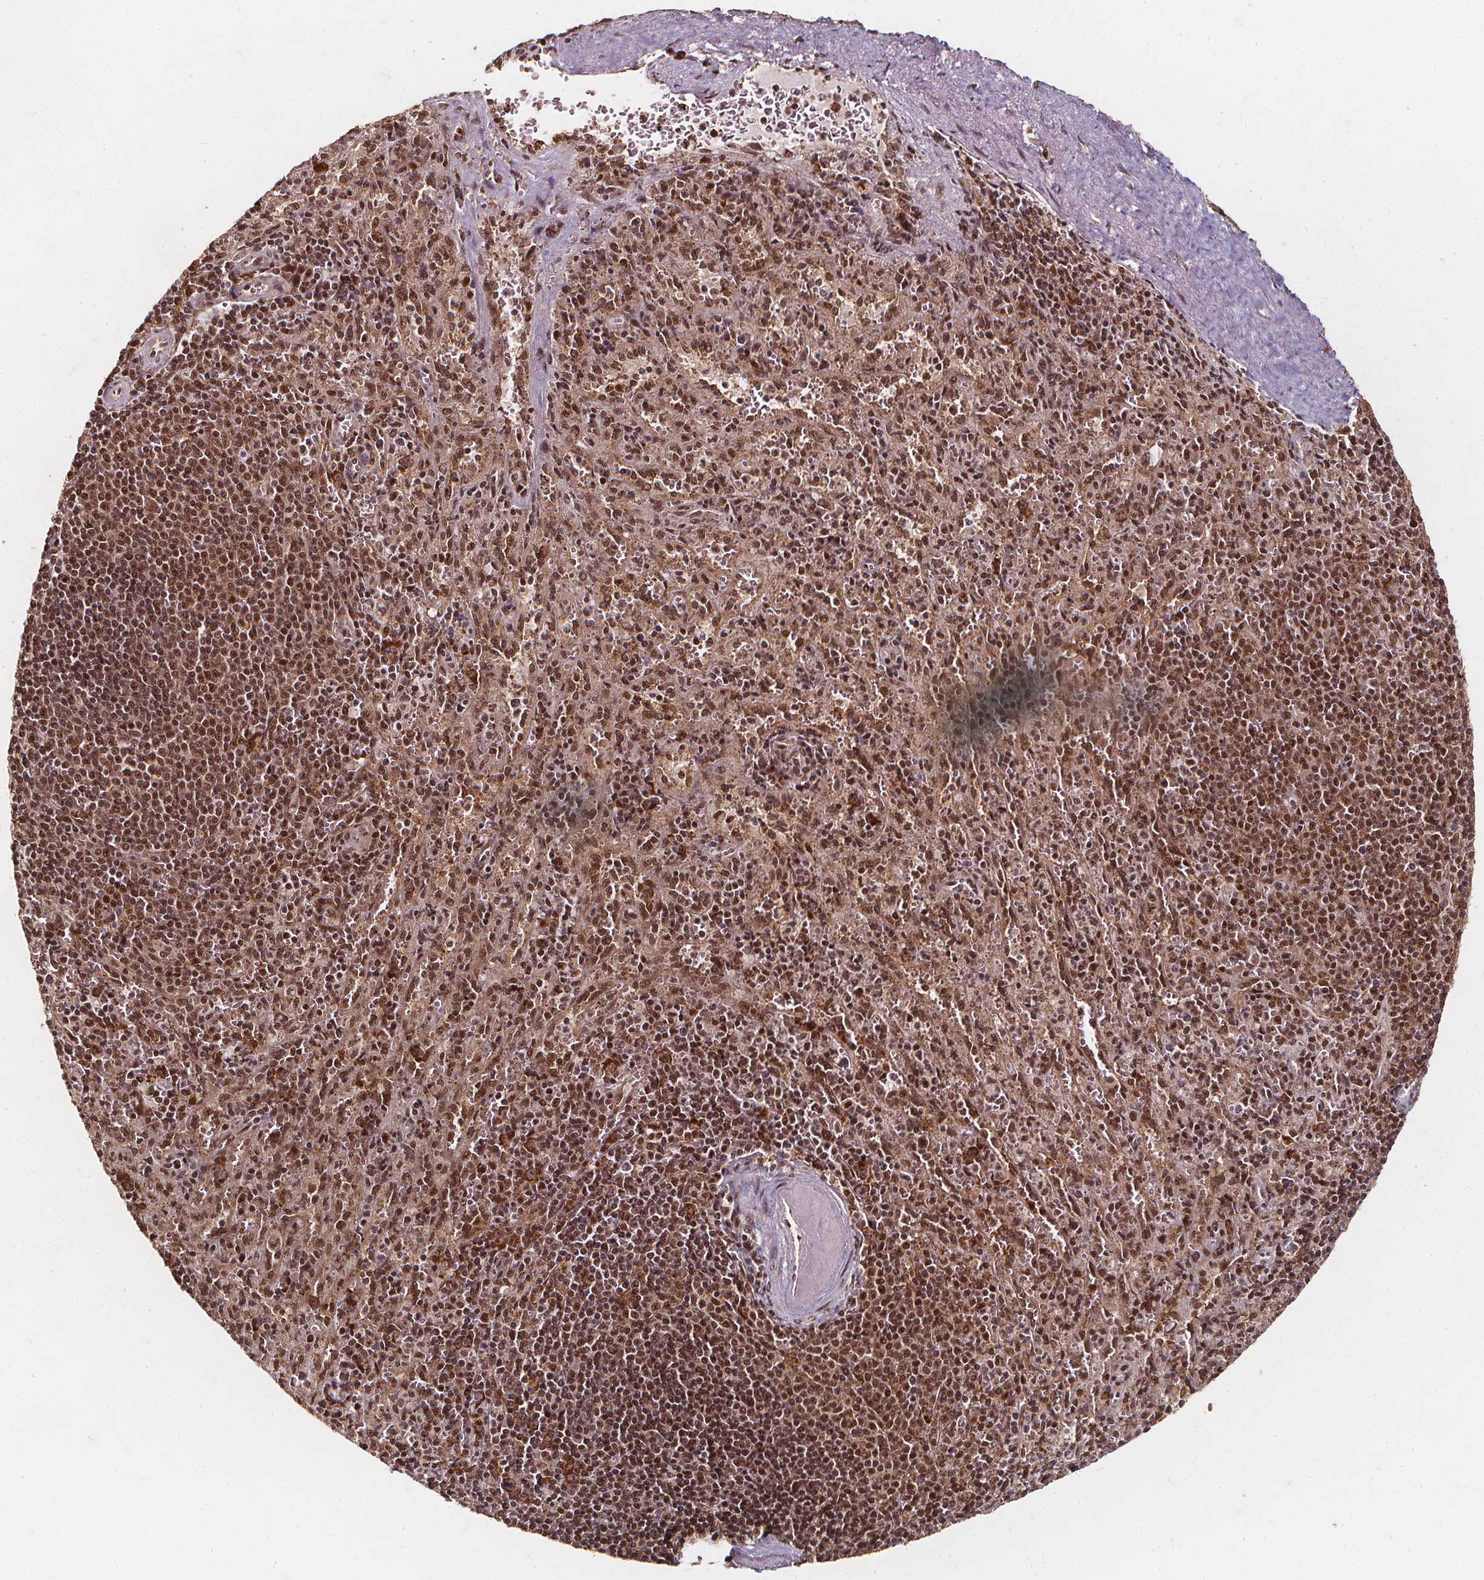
{"staining": {"intensity": "moderate", "quantity": "25%-75%", "location": "cytoplasmic/membranous,nuclear"}, "tissue": "spleen", "cell_type": "Cells in red pulp", "image_type": "normal", "snomed": [{"axis": "morphology", "description": "Normal tissue, NOS"}, {"axis": "topography", "description": "Spleen"}], "caption": "High-power microscopy captured an immunohistochemistry (IHC) photomicrograph of benign spleen, revealing moderate cytoplasmic/membranous,nuclear expression in approximately 25%-75% of cells in red pulp. (brown staining indicates protein expression, while blue staining denotes nuclei).", "gene": "SMN1", "patient": {"sex": "male", "age": 57}}